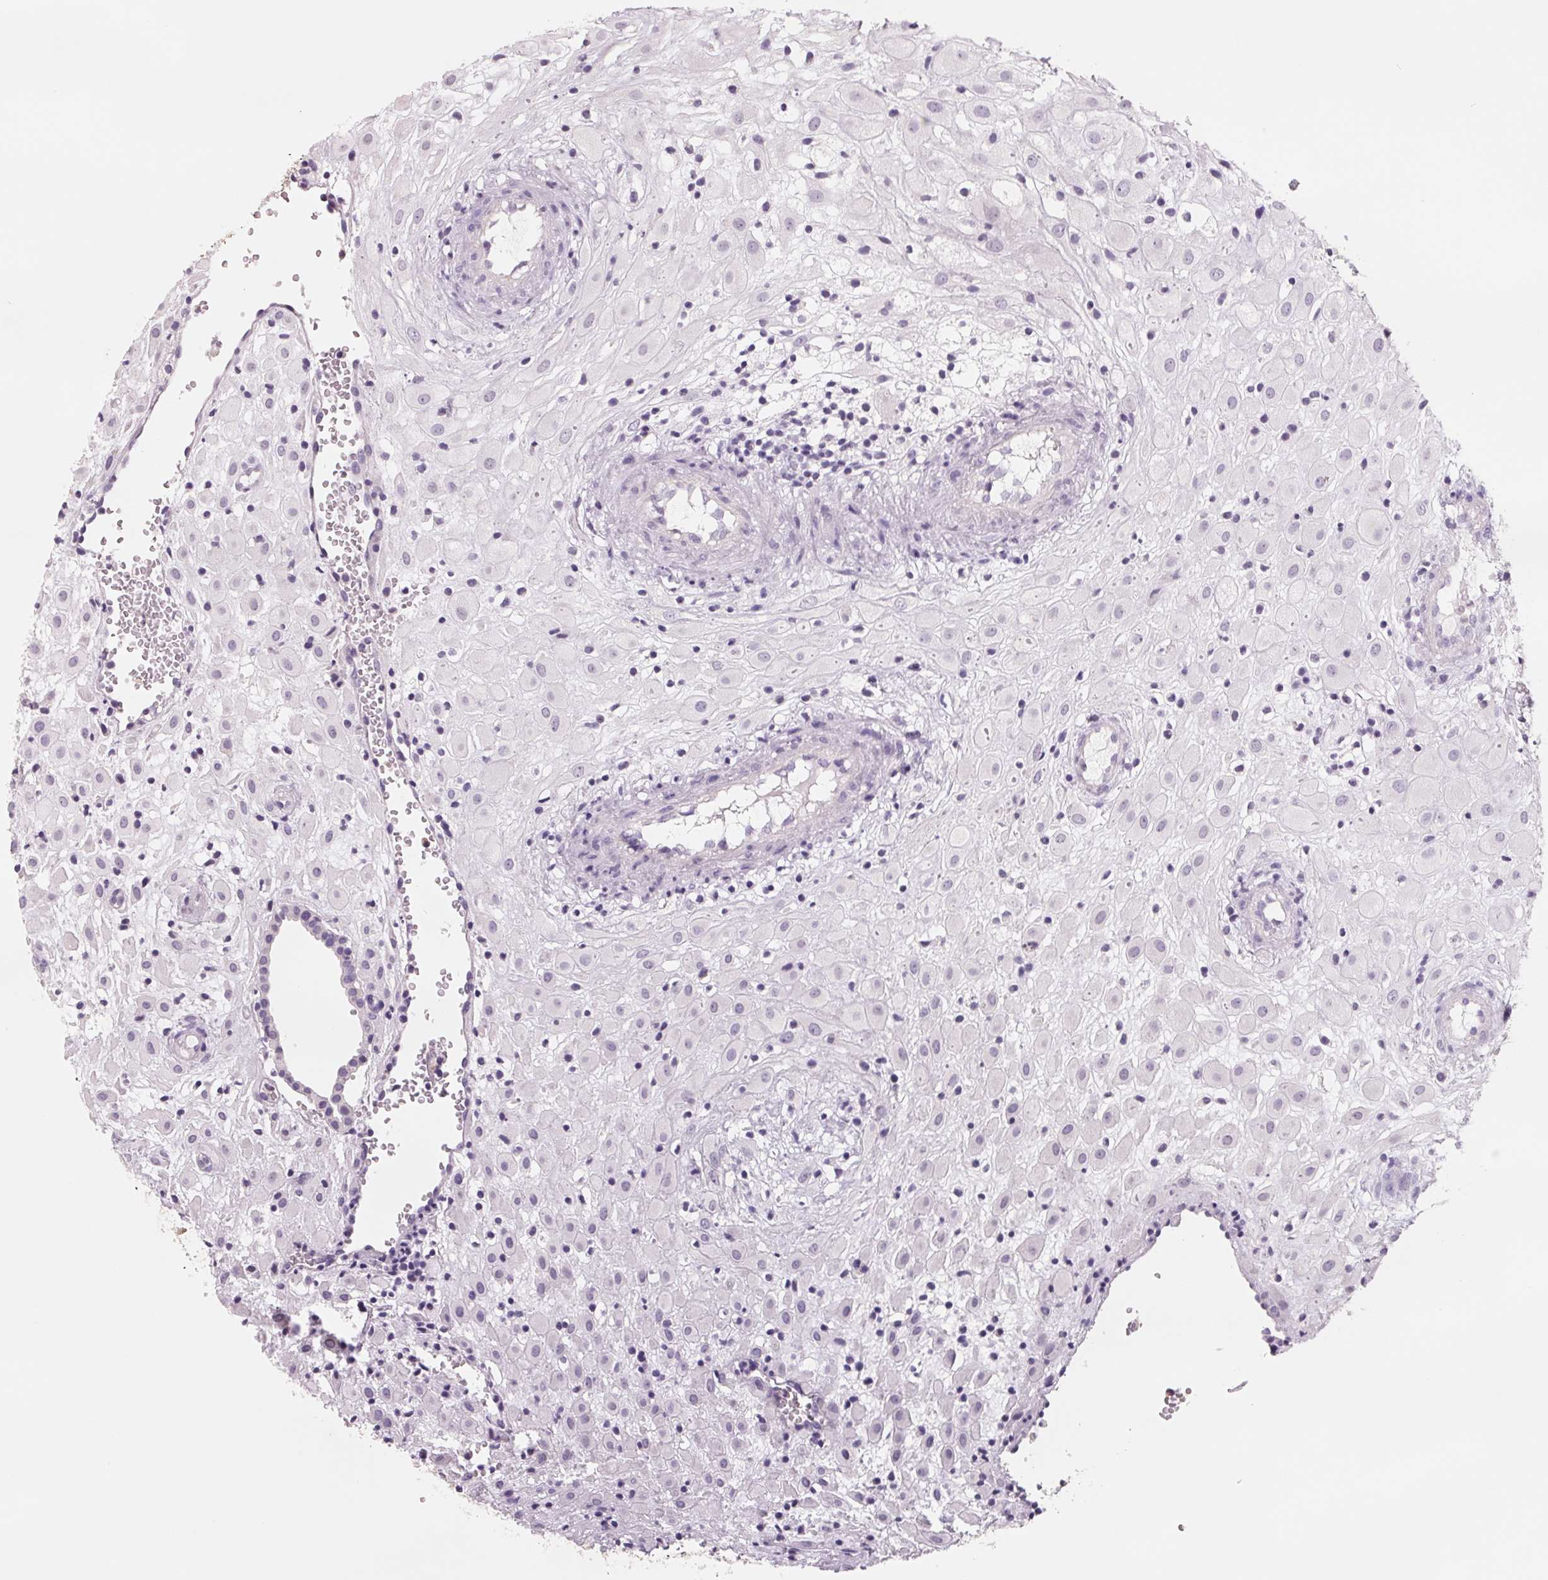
{"staining": {"intensity": "negative", "quantity": "none", "location": "none"}, "tissue": "placenta", "cell_type": "Decidual cells", "image_type": "normal", "snomed": [{"axis": "morphology", "description": "Normal tissue, NOS"}, {"axis": "topography", "description": "Placenta"}], "caption": "A high-resolution image shows IHC staining of unremarkable placenta, which demonstrates no significant positivity in decidual cells. Brightfield microscopy of immunohistochemistry (IHC) stained with DAB (brown) and hematoxylin (blue), captured at high magnification.", "gene": "FTCD", "patient": {"sex": "female", "age": 24}}